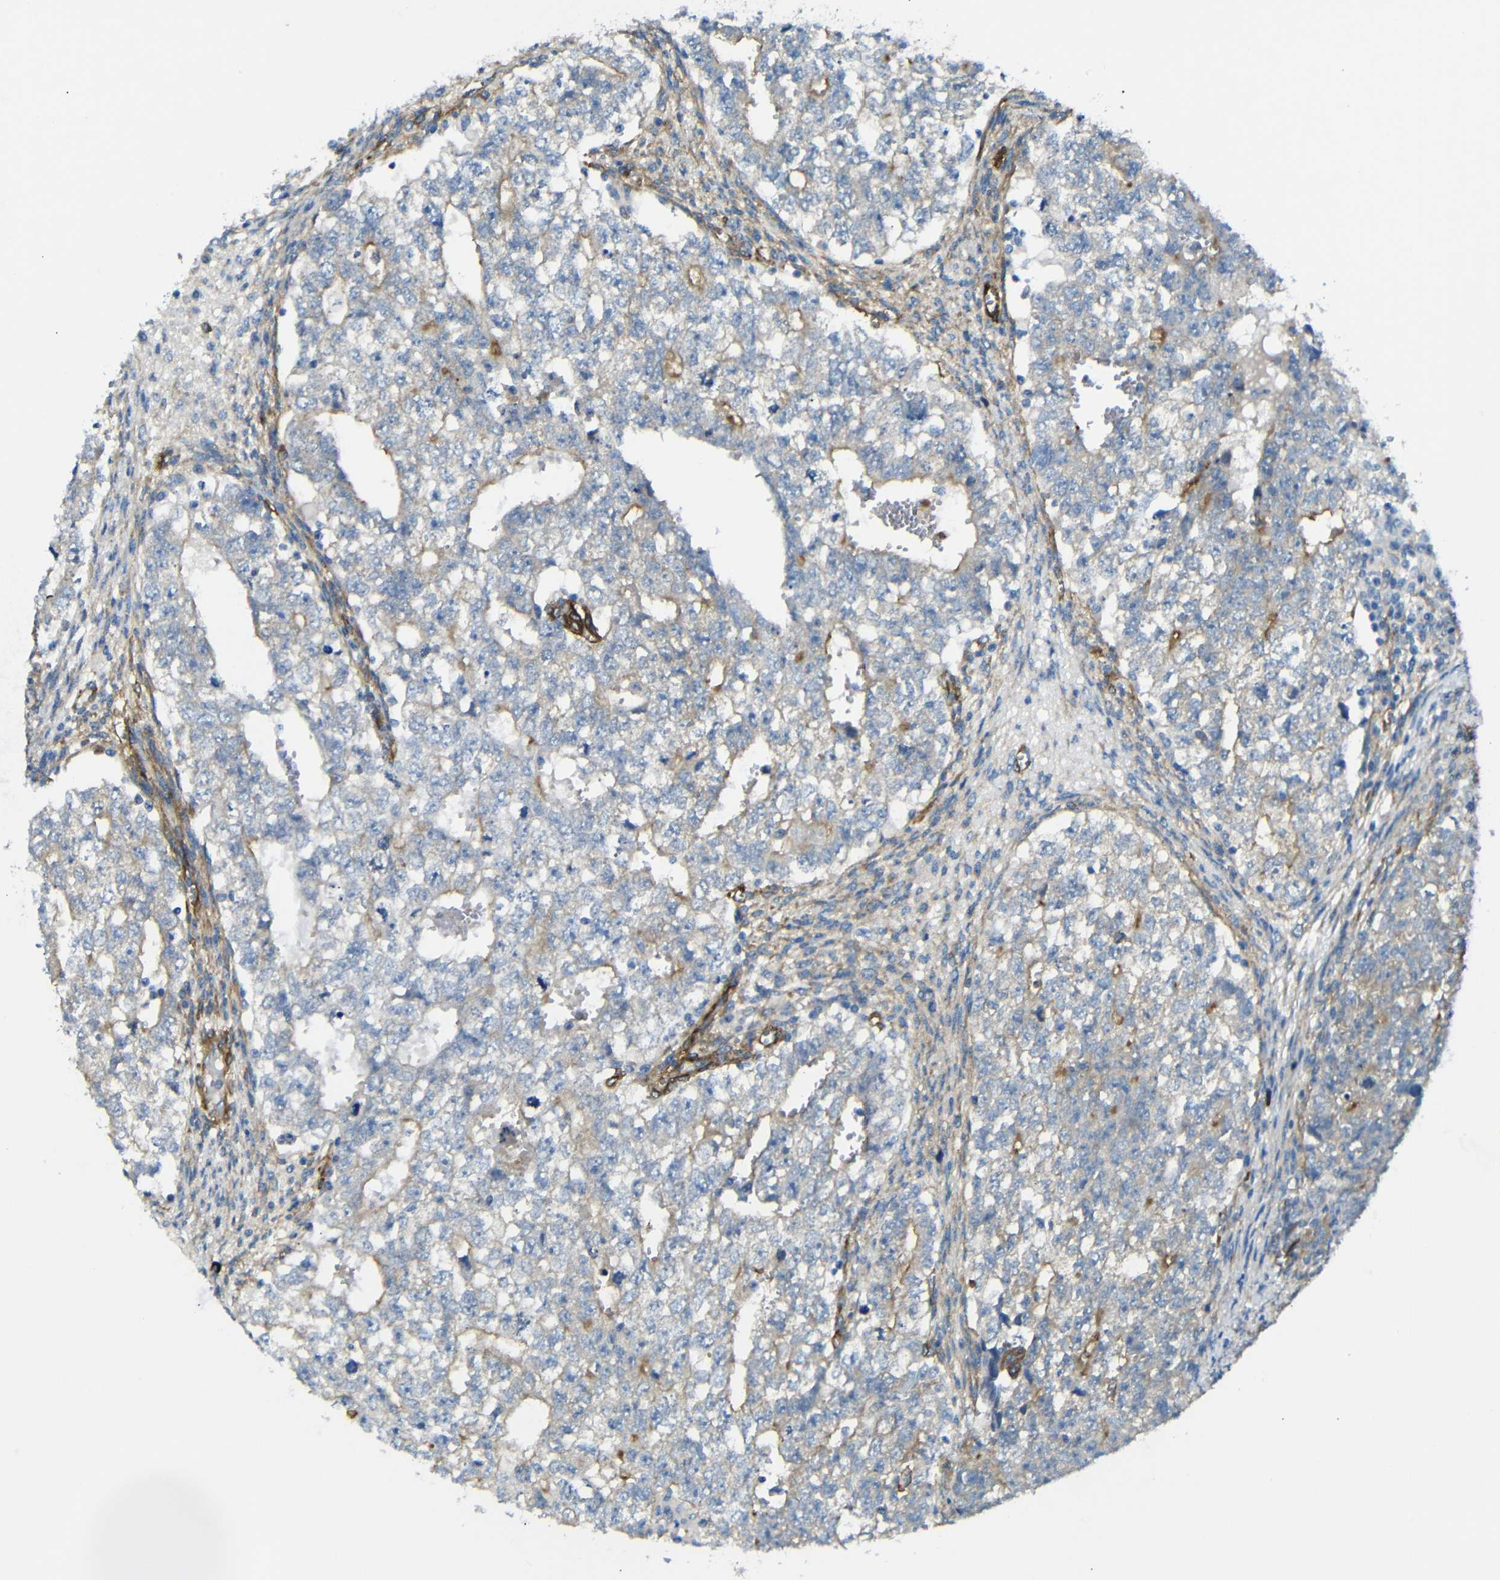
{"staining": {"intensity": "moderate", "quantity": "25%-75%", "location": "cytoplasmic/membranous"}, "tissue": "testis cancer", "cell_type": "Tumor cells", "image_type": "cancer", "snomed": [{"axis": "morphology", "description": "Seminoma, NOS"}, {"axis": "morphology", "description": "Carcinoma, Embryonal, NOS"}, {"axis": "topography", "description": "Testis"}], "caption": "This image shows IHC staining of seminoma (testis), with medium moderate cytoplasmic/membranous staining in approximately 25%-75% of tumor cells.", "gene": "MYO1B", "patient": {"sex": "male", "age": 38}}